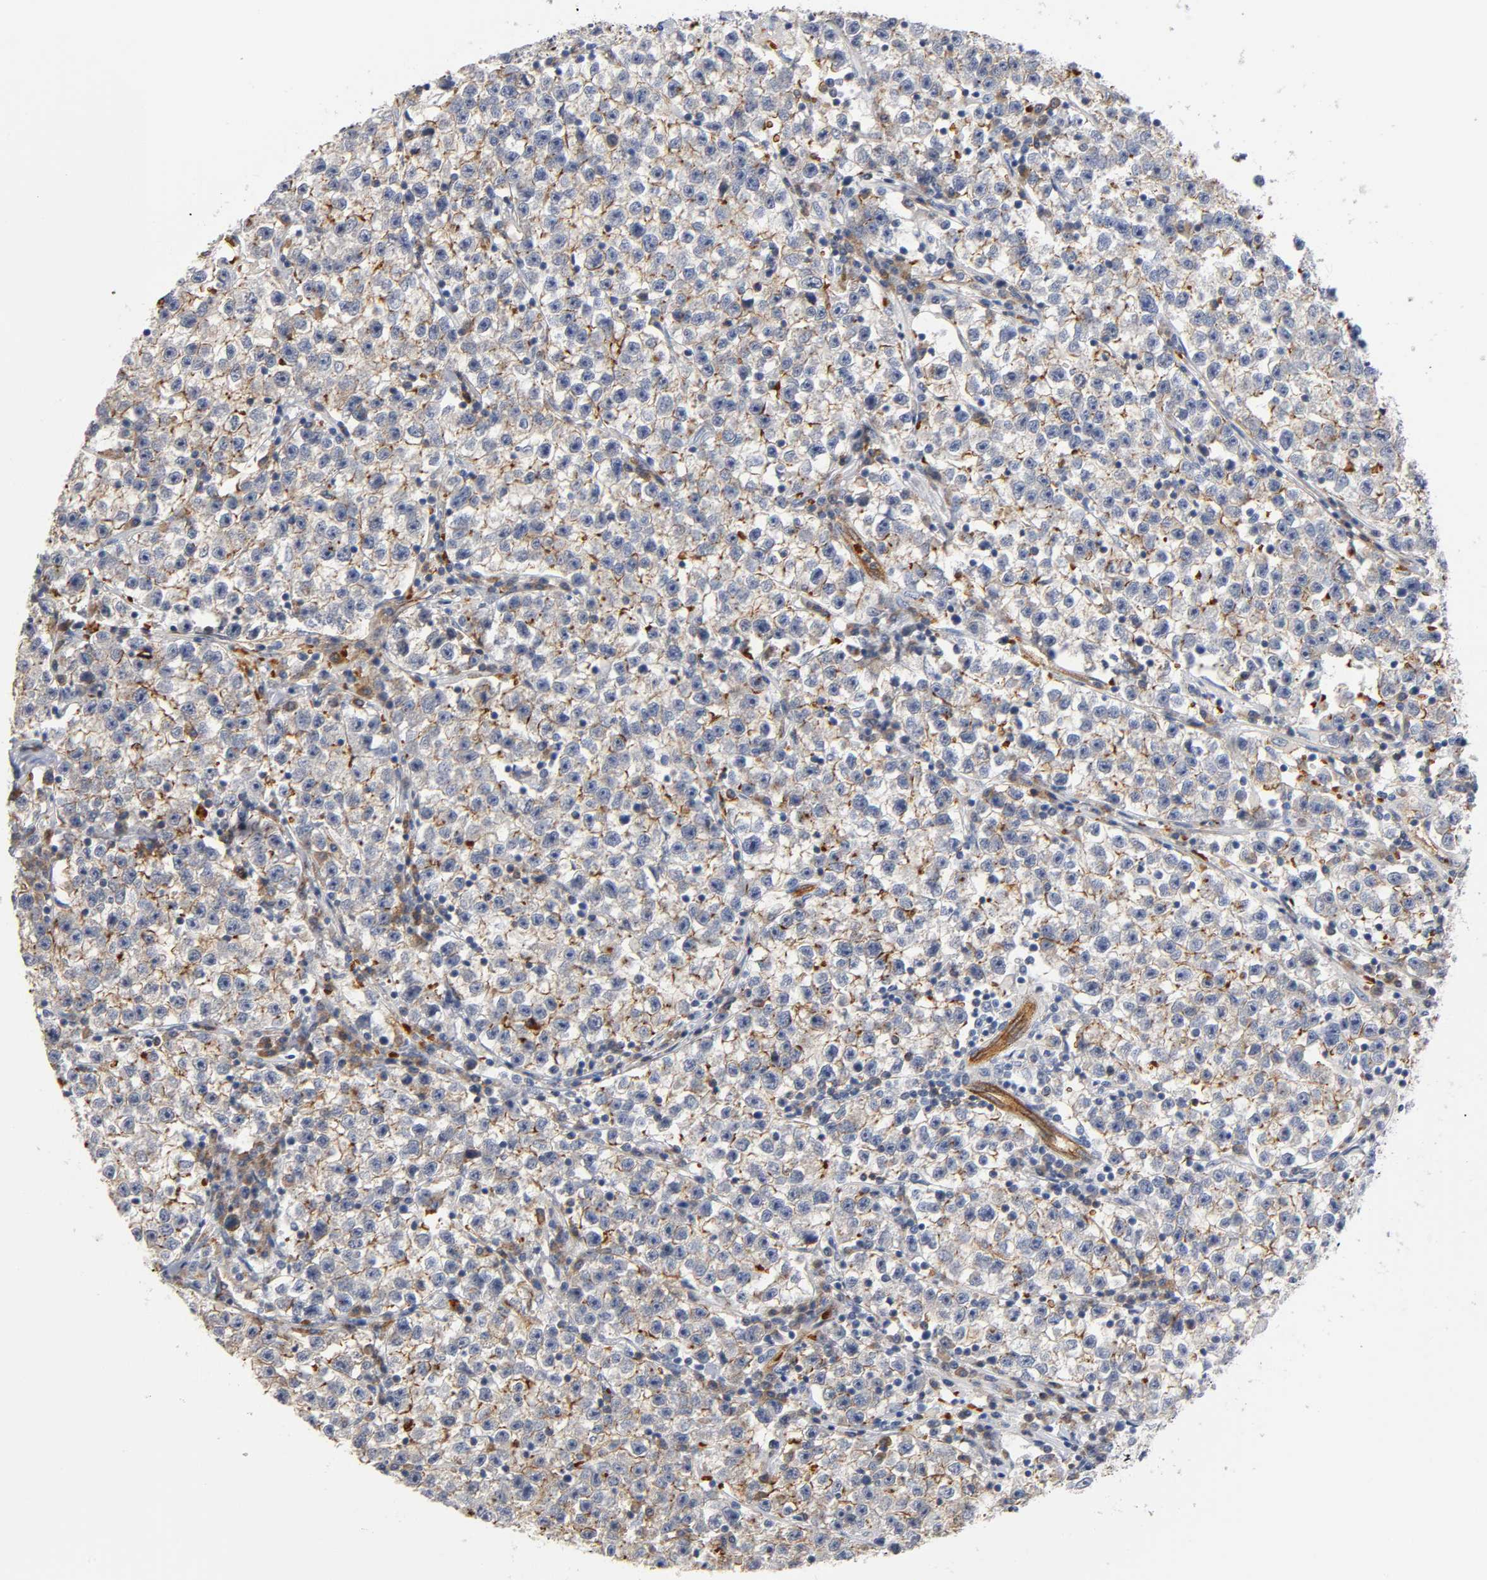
{"staining": {"intensity": "moderate", "quantity": "<25%", "location": "cytoplasmic/membranous"}, "tissue": "testis cancer", "cell_type": "Tumor cells", "image_type": "cancer", "snomed": [{"axis": "morphology", "description": "Seminoma, NOS"}, {"axis": "topography", "description": "Testis"}], "caption": "Immunohistochemistry staining of testis seminoma, which demonstrates low levels of moderate cytoplasmic/membranous expression in approximately <25% of tumor cells indicating moderate cytoplasmic/membranous protein expression. The staining was performed using DAB (brown) for protein detection and nuclei were counterstained in hematoxylin (blue).", "gene": "CD2AP", "patient": {"sex": "male", "age": 22}}